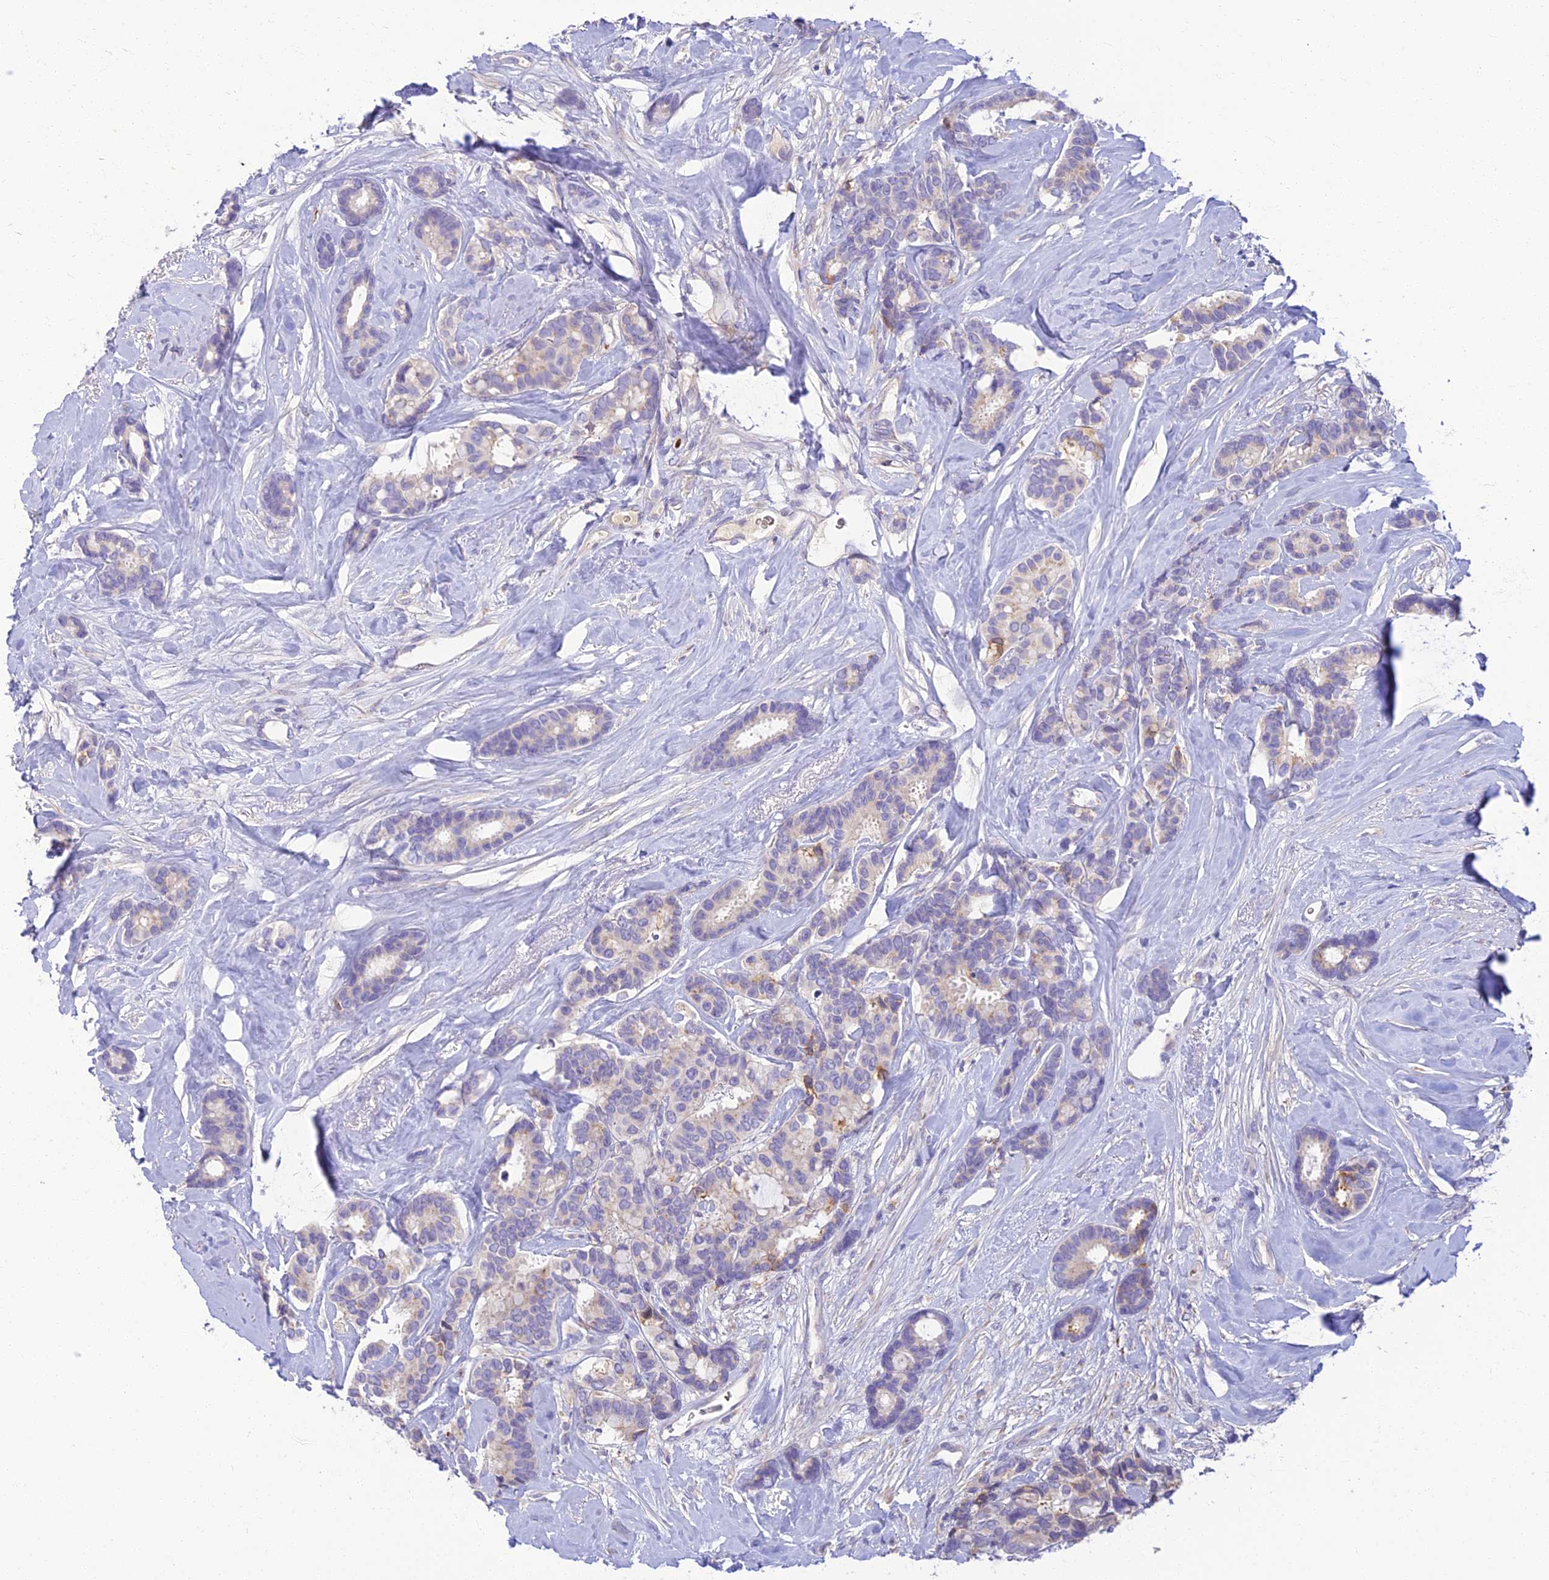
{"staining": {"intensity": "negative", "quantity": "none", "location": "none"}, "tissue": "breast cancer", "cell_type": "Tumor cells", "image_type": "cancer", "snomed": [{"axis": "morphology", "description": "Duct carcinoma"}, {"axis": "topography", "description": "Breast"}], "caption": "Human breast cancer stained for a protein using immunohistochemistry demonstrates no positivity in tumor cells.", "gene": "CLIP4", "patient": {"sex": "female", "age": 87}}